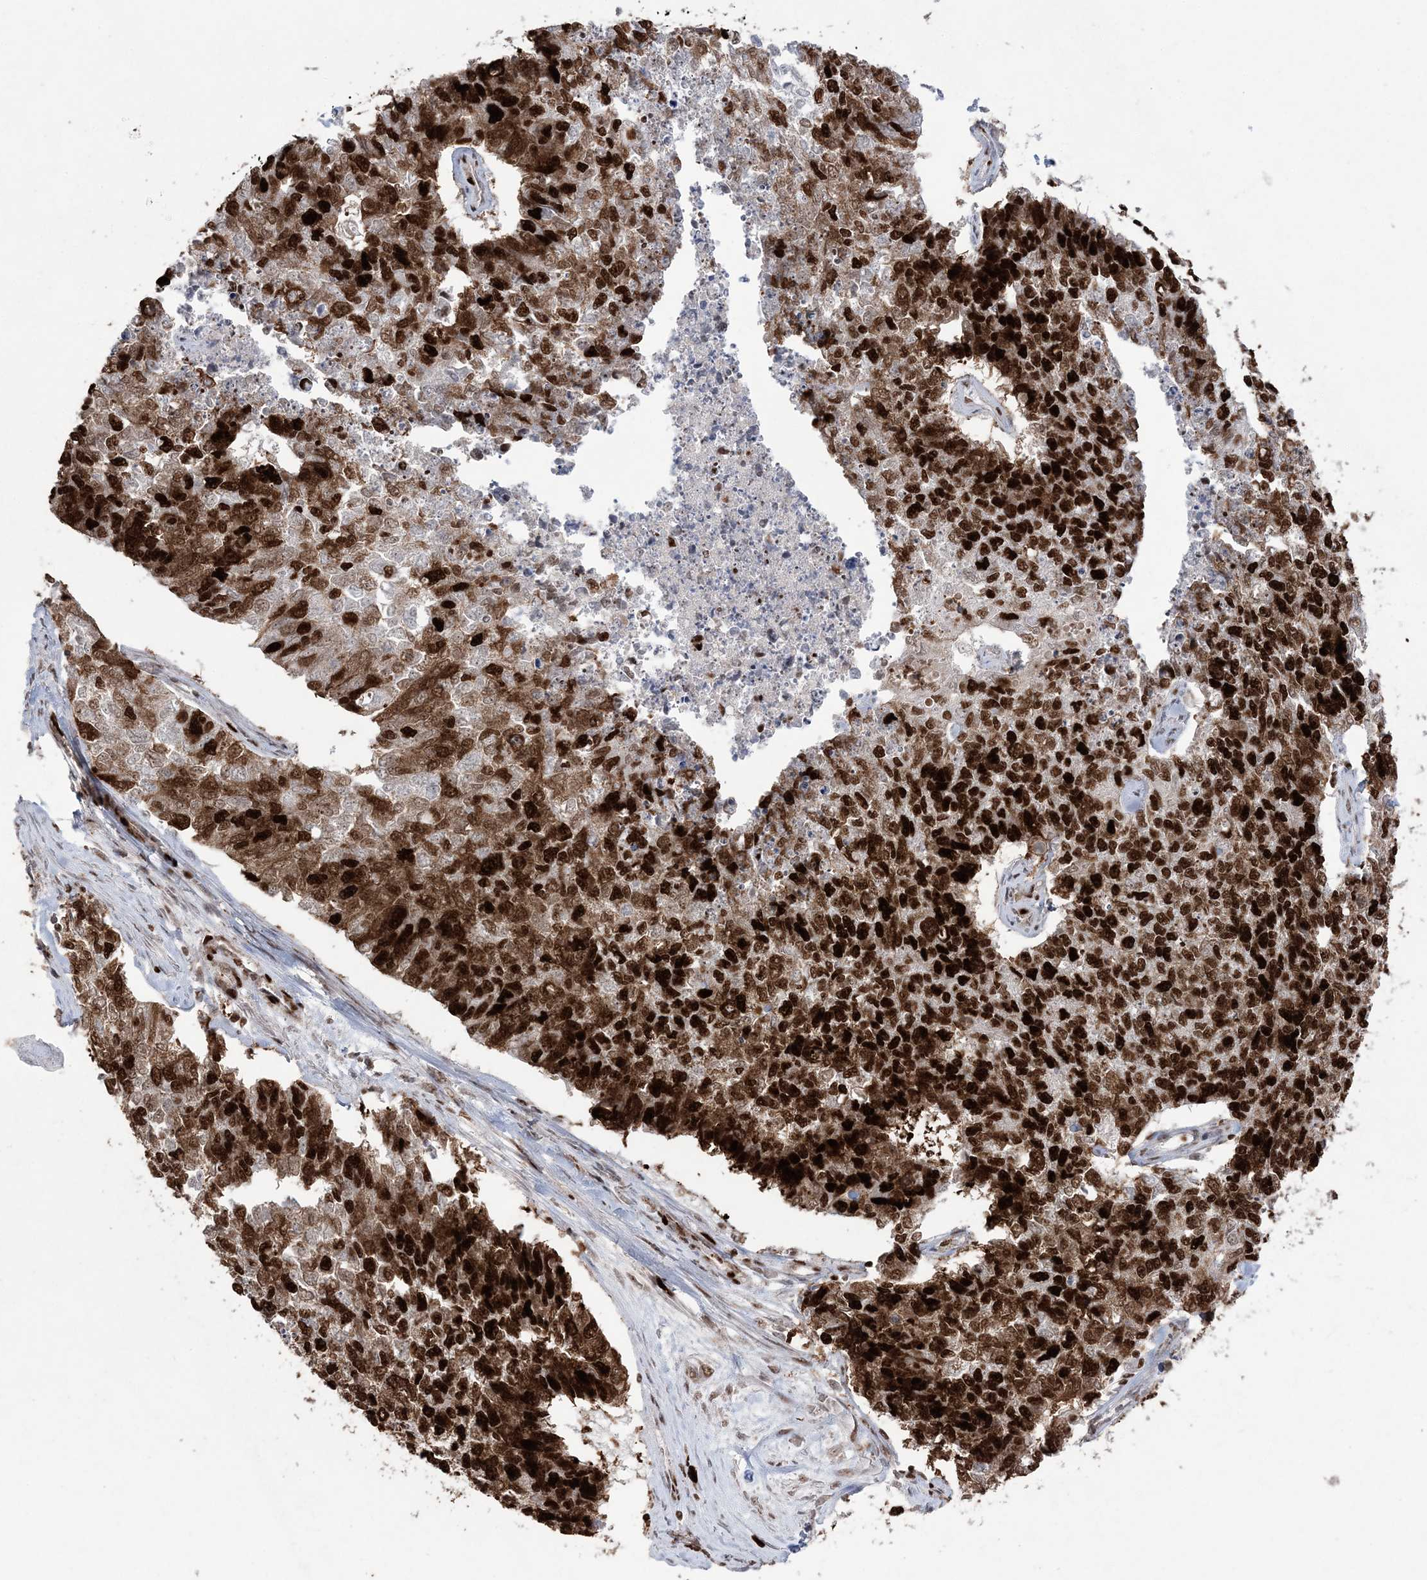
{"staining": {"intensity": "strong", "quantity": ">75%", "location": "cytoplasmic/membranous,nuclear"}, "tissue": "cervical cancer", "cell_type": "Tumor cells", "image_type": "cancer", "snomed": [{"axis": "morphology", "description": "Squamous cell carcinoma, NOS"}, {"axis": "topography", "description": "Cervix"}], "caption": "Human squamous cell carcinoma (cervical) stained with a protein marker exhibits strong staining in tumor cells.", "gene": "LIG1", "patient": {"sex": "female", "age": 63}}